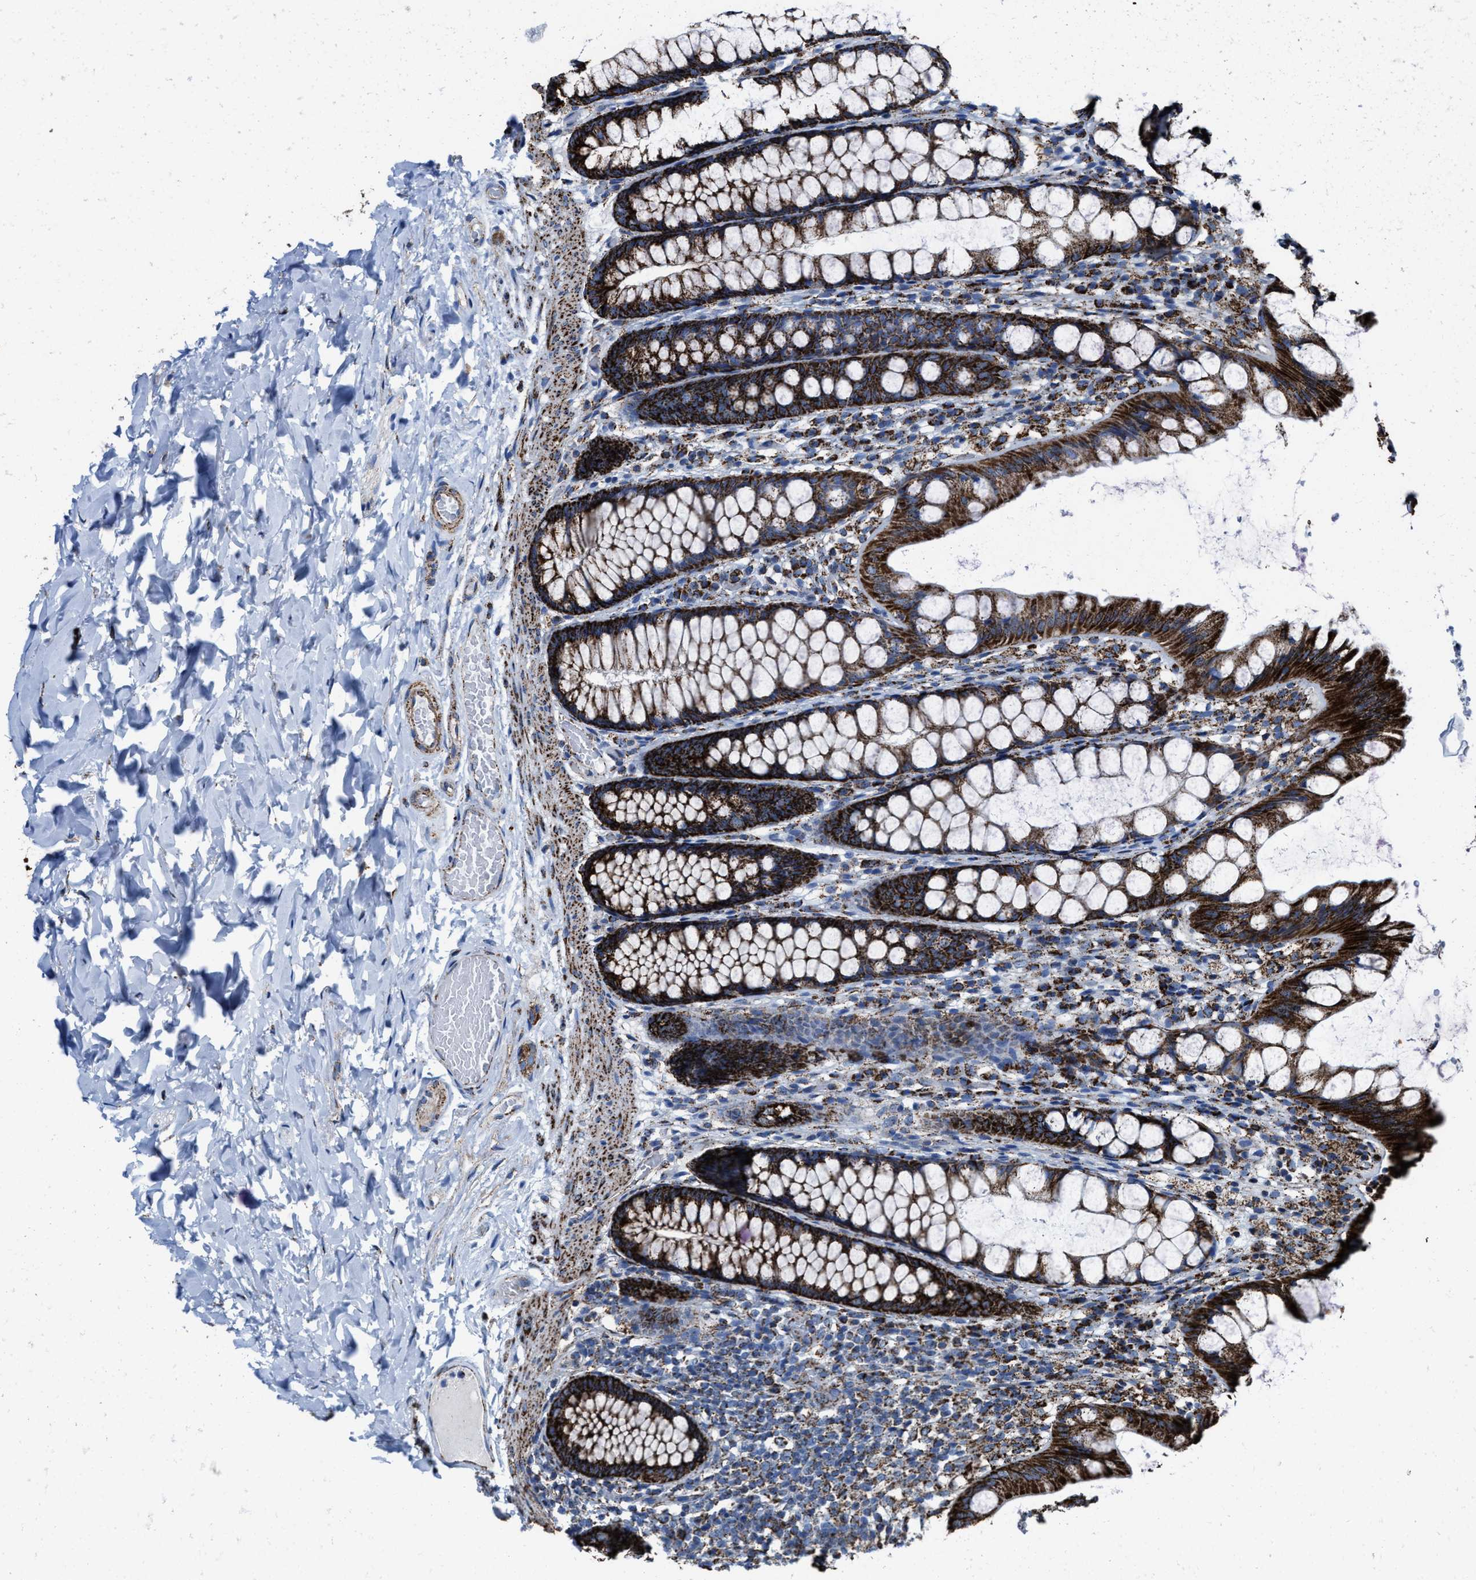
{"staining": {"intensity": "strong", "quantity": ">75%", "location": "cytoplasmic/membranous"}, "tissue": "colon", "cell_type": "Endothelial cells", "image_type": "normal", "snomed": [{"axis": "morphology", "description": "Normal tissue, NOS"}, {"axis": "topography", "description": "Colon"}], "caption": "IHC of normal colon demonstrates high levels of strong cytoplasmic/membranous staining in about >75% of endothelial cells.", "gene": "ALDH1B1", "patient": {"sex": "male", "age": 47}}